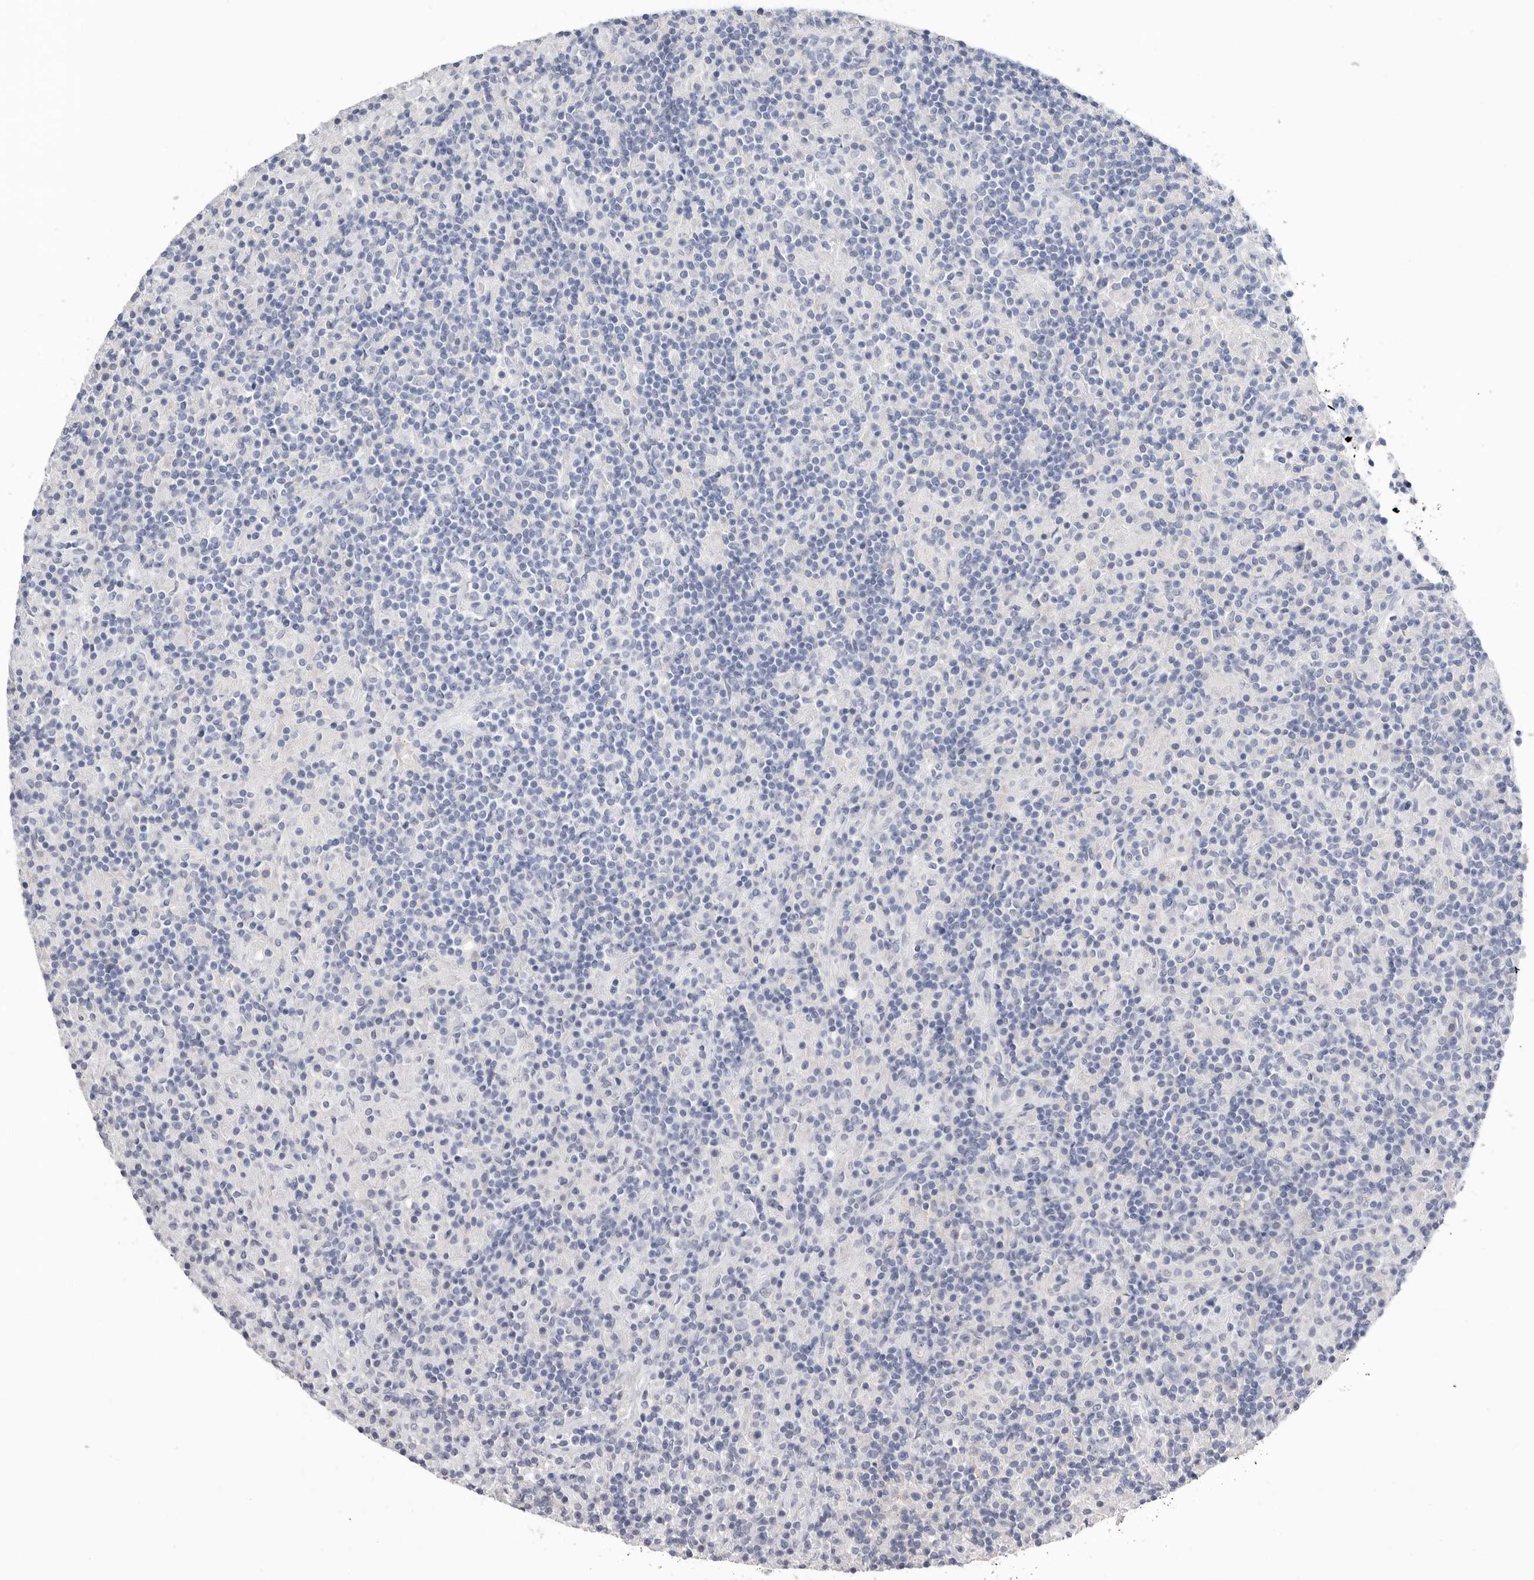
{"staining": {"intensity": "negative", "quantity": "none", "location": "none"}, "tissue": "lymphoma", "cell_type": "Tumor cells", "image_type": "cancer", "snomed": [{"axis": "morphology", "description": "Hodgkin's disease, NOS"}, {"axis": "topography", "description": "Lymph node"}], "caption": "Immunohistochemistry (IHC) histopathology image of human lymphoma stained for a protein (brown), which shows no positivity in tumor cells.", "gene": "APOA2", "patient": {"sex": "male", "age": 70}}